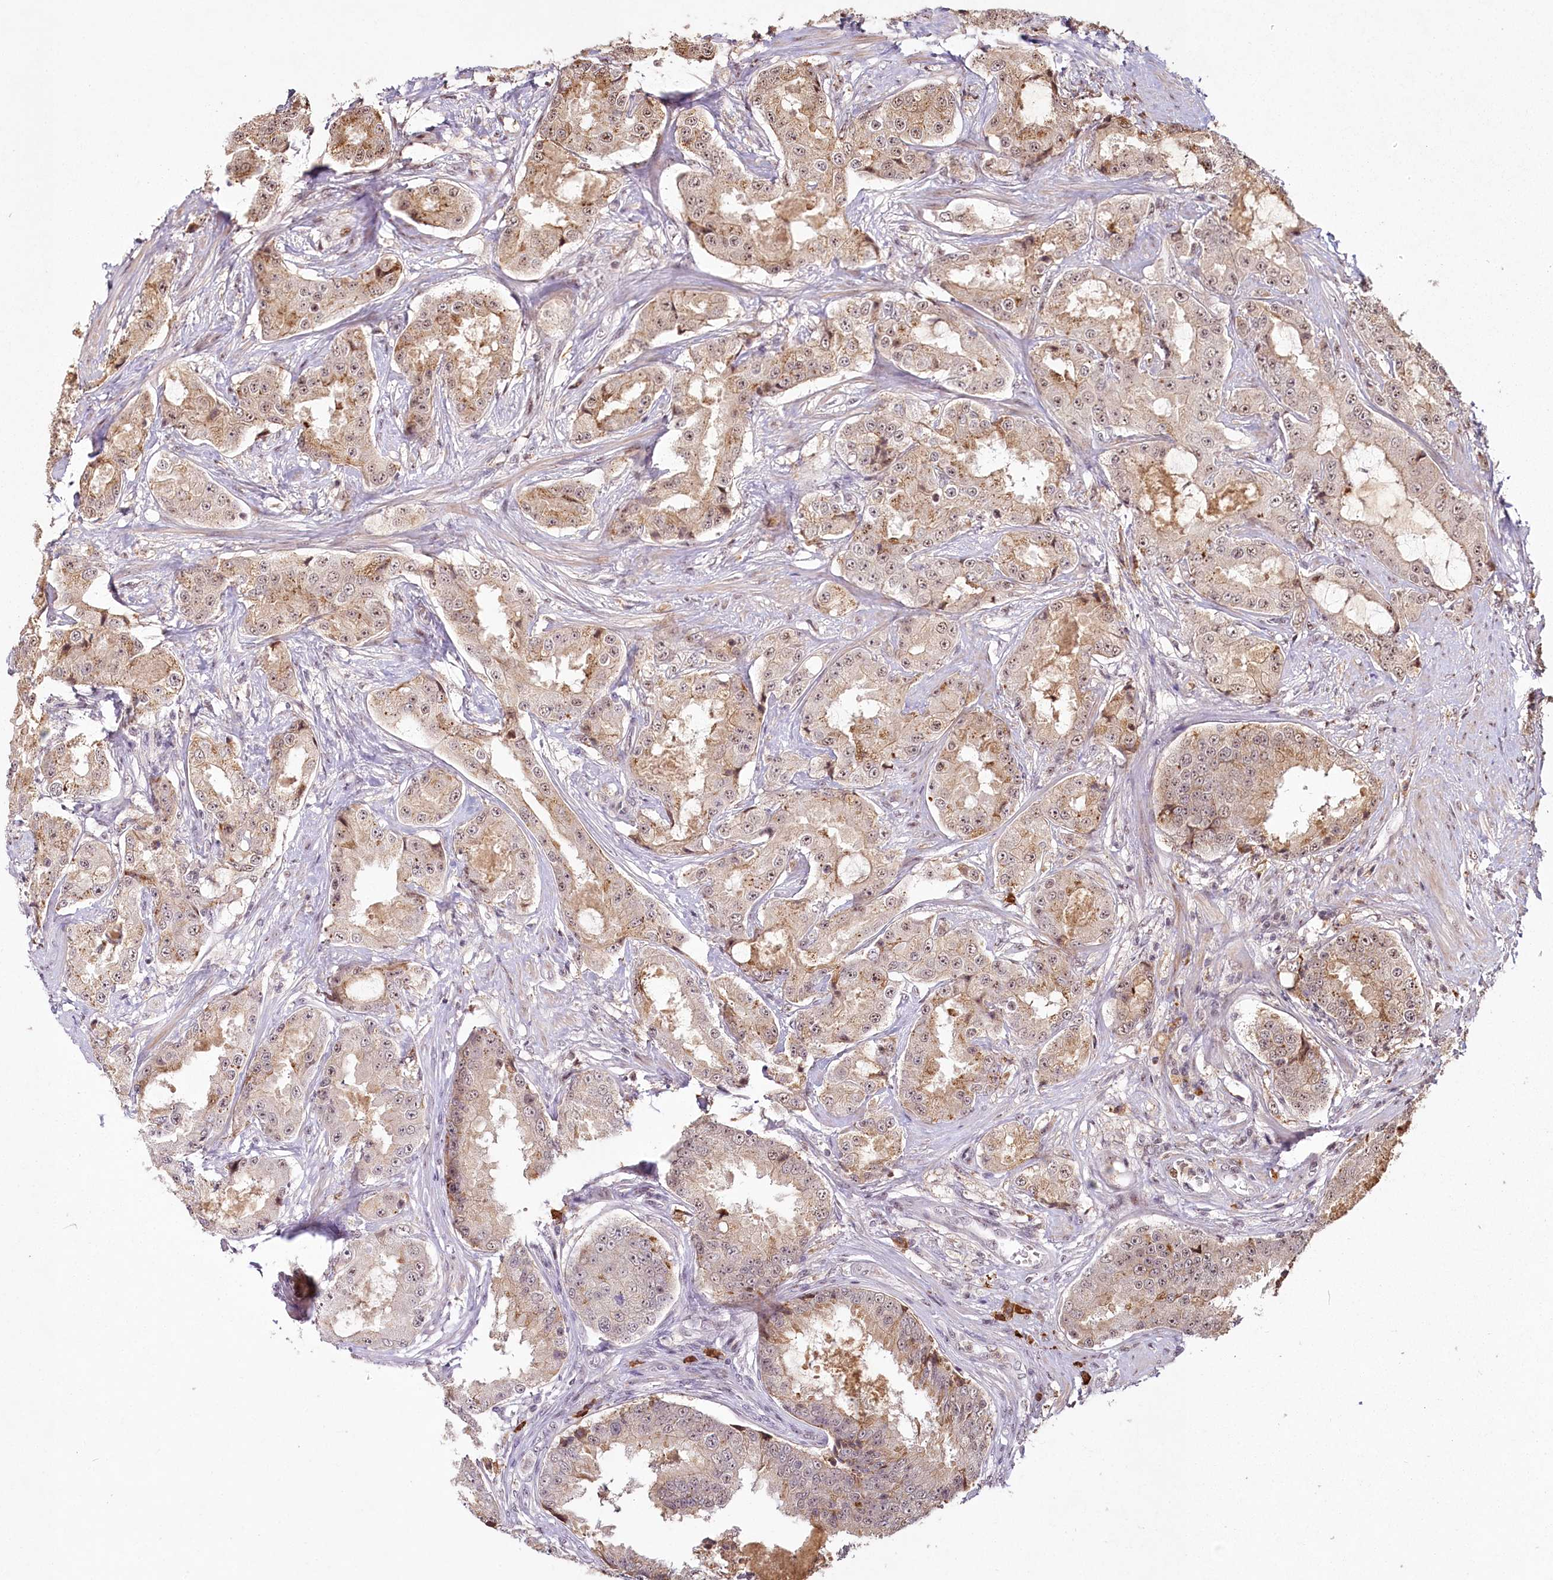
{"staining": {"intensity": "weak", "quantity": "25%-75%", "location": "nuclear"}, "tissue": "prostate cancer", "cell_type": "Tumor cells", "image_type": "cancer", "snomed": [{"axis": "morphology", "description": "Adenocarcinoma, High grade"}, {"axis": "topography", "description": "Prostate"}], "caption": "IHC of human adenocarcinoma (high-grade) (prostate) demonstrates low levels of weak nuclear expression in about 25%-75% of tumor cells.", "gene": "PYROXD1", "patient": {"sex": "male", "age": 73}}